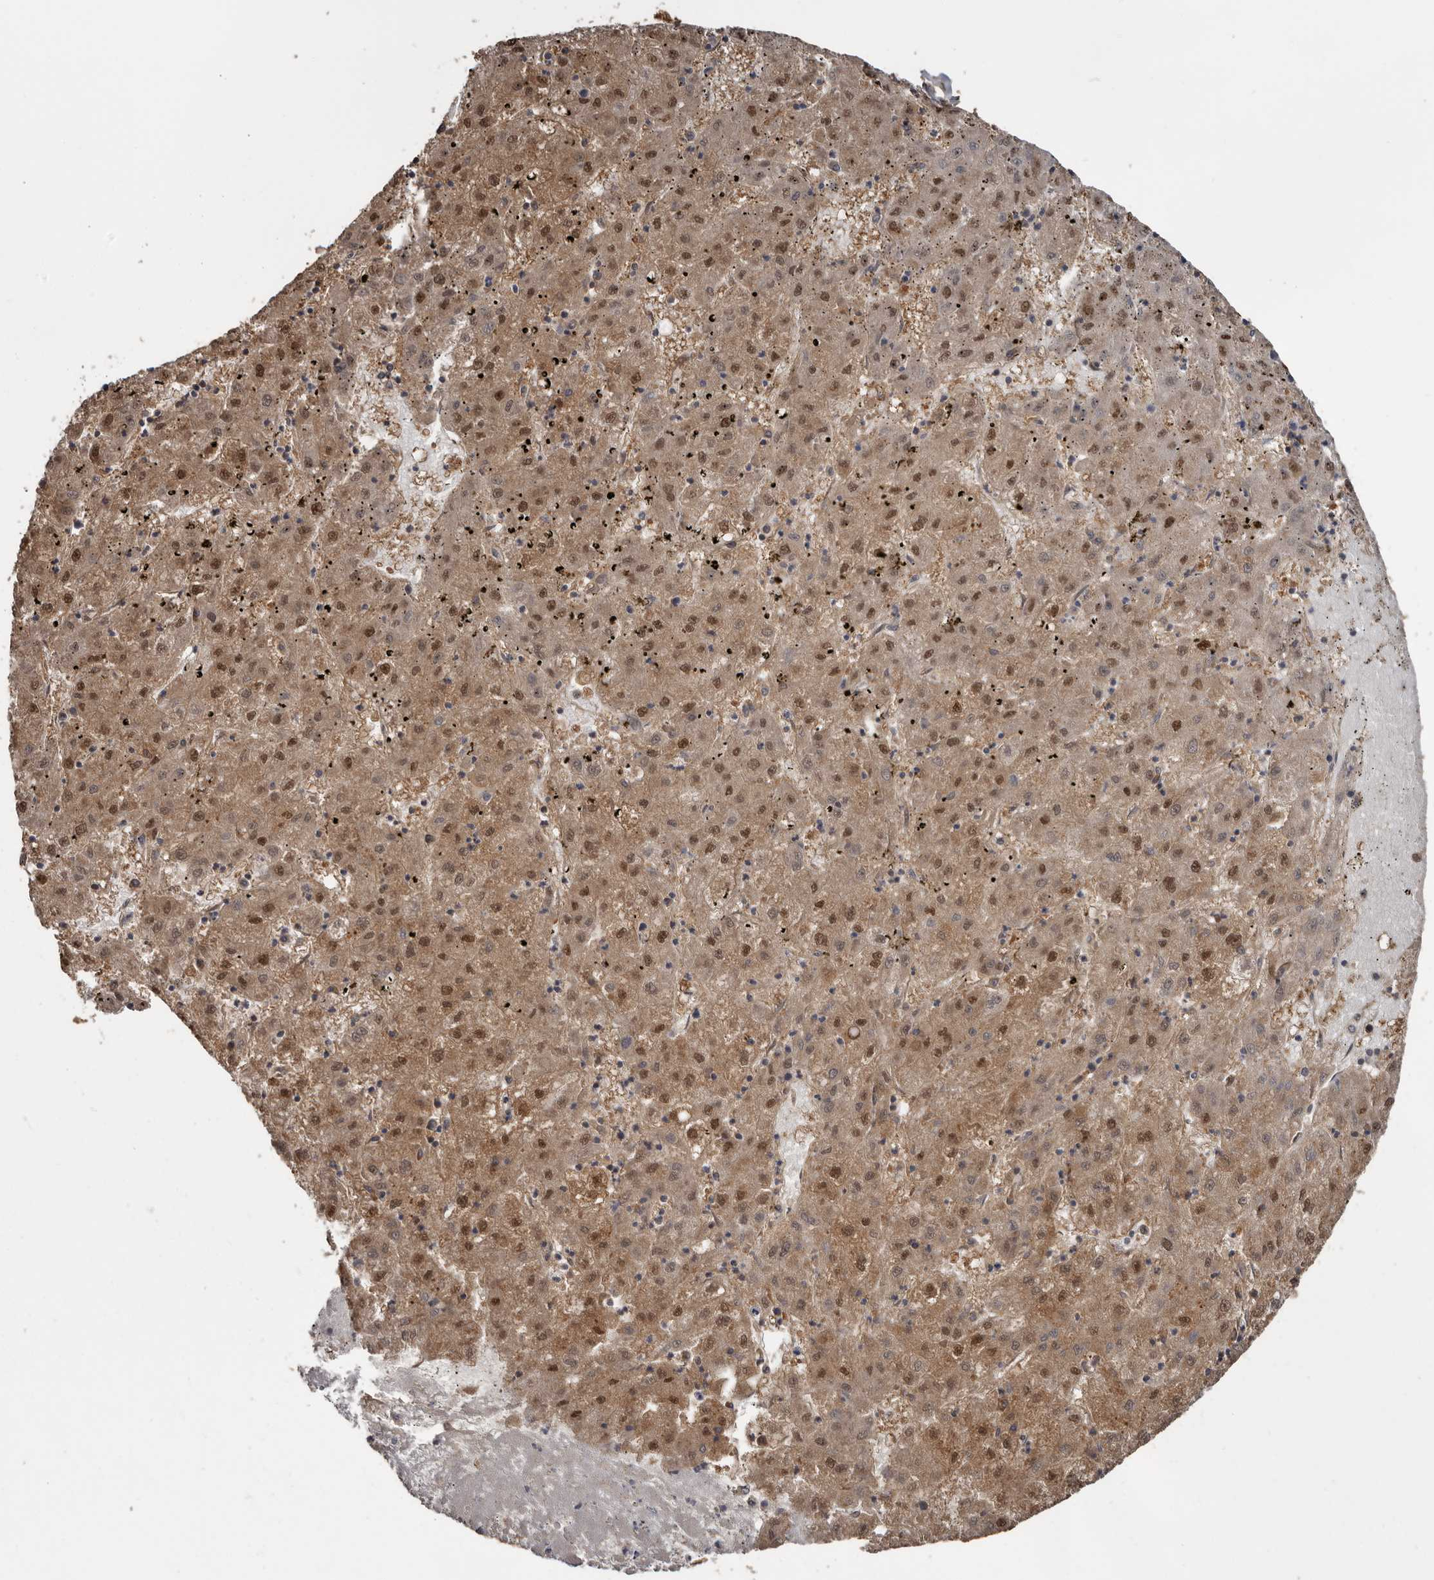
{"staining": {"intensity": "moderate", "quantity": ">75%", "location": "cytoplasmic/membranous,nuclear"}, "tissue": "liver cancer", "cell_type": "Tumor cells", "image_type": "cancer", "snomed": [{"axis": "morphology", "description": "Carcinoma, Hepatocellular, NOS"}, {"axis": "topography", "description": "Liver"}], "caption": "Immunohistochemical staining of human hepatocellular carcinoma (liver) shows medium levels of moderate cytoplasmic/membranous and nuclear protein staining in about >75% of tumor cells.", "gene": "EXOC3L1", "patient": {"sex": "male", "age": 72}}